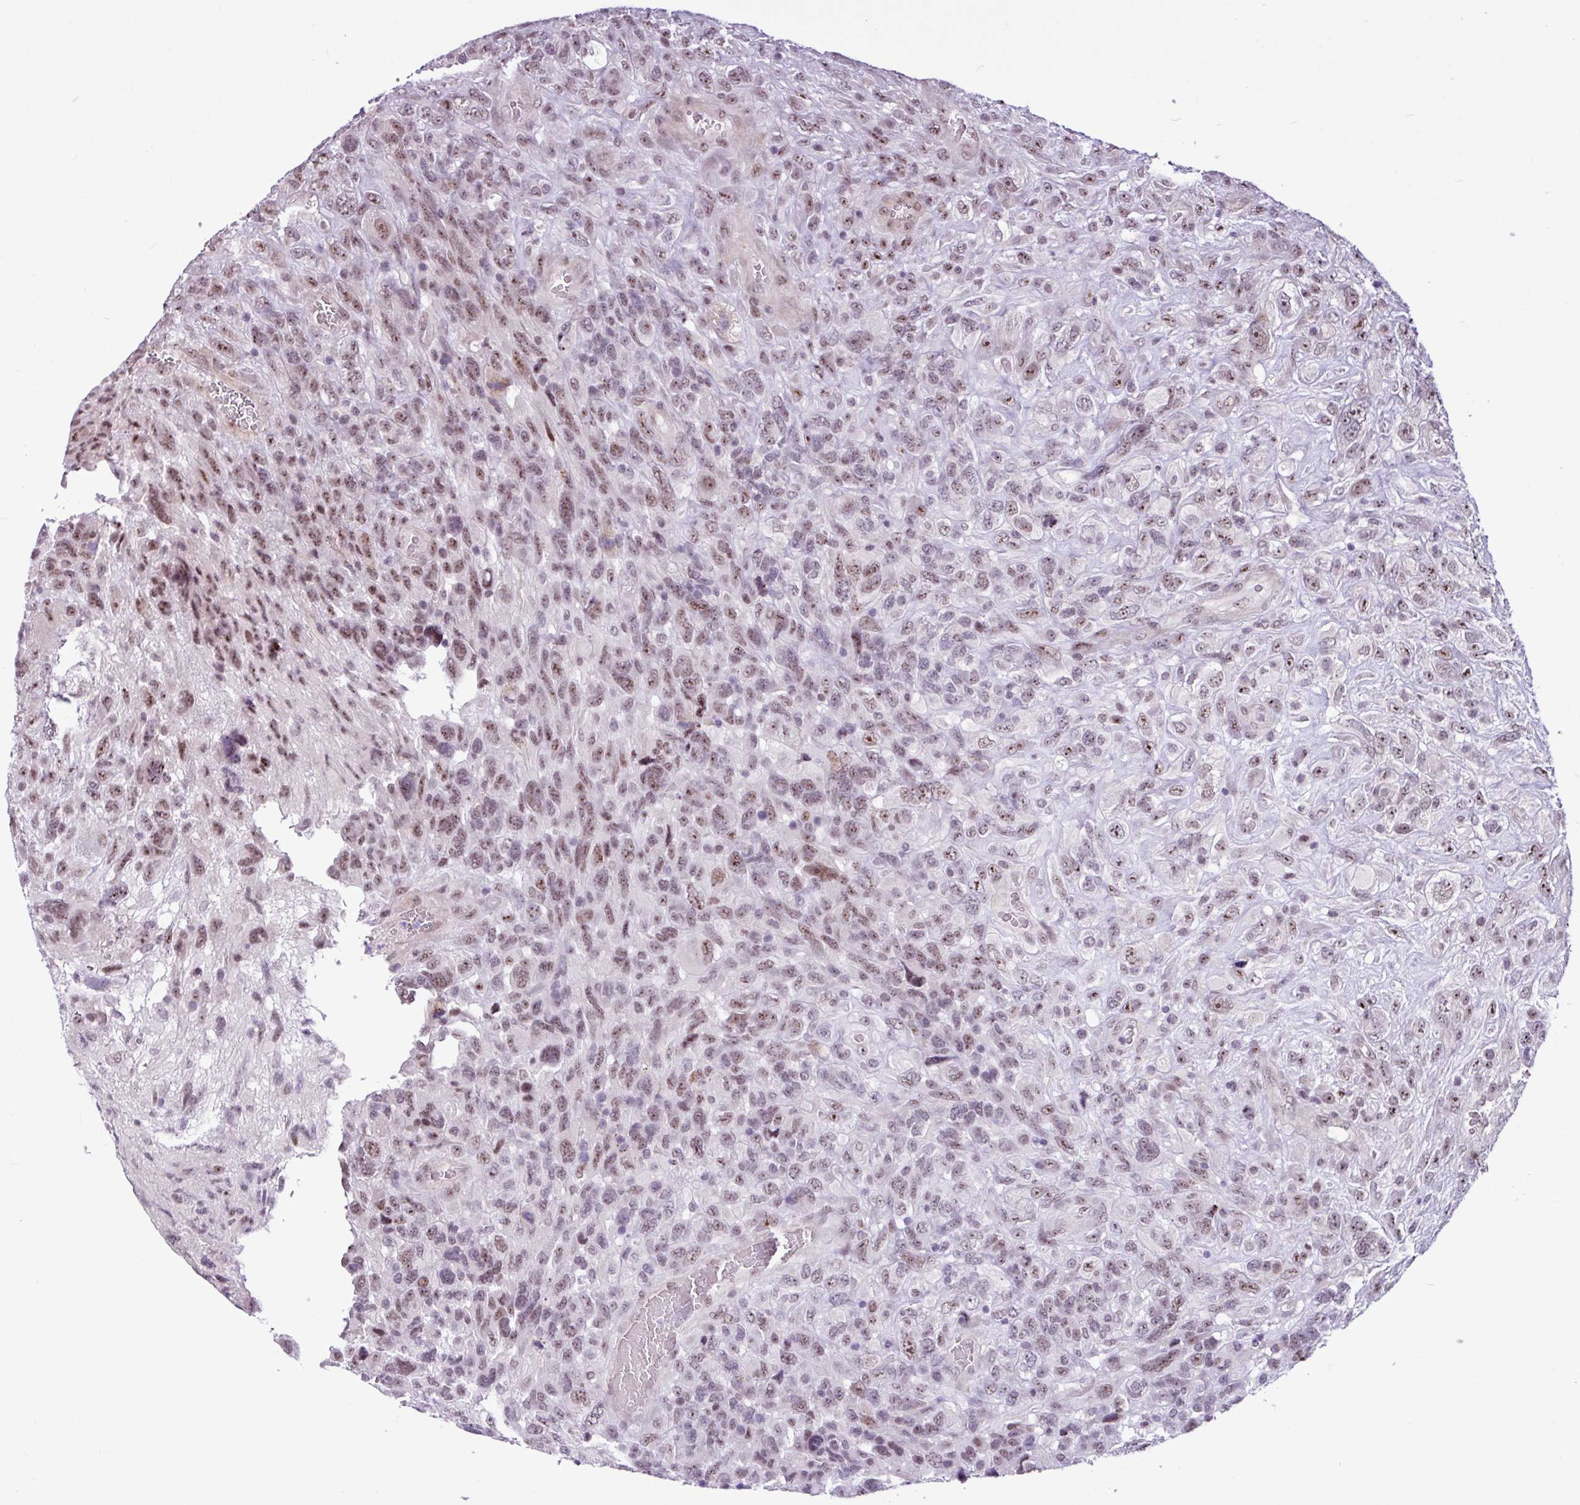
{"staining": {"intensity": "moderate", "quantity": ">75%", "location": "nuclear"}, "tissue": "glioma", "cell_type": "Tumor cells", "image_type": "cancer", "snomed": [{"axis": "morphology", "description": "Glioma, malignant, High grade"}, {"axis": "topography", "description": "Brain"}], "caption": "Immunohistochemistry (IHC) of human high-grade glioma (malignant) demonstrates medium levels of moderate nuclear positivity in about >75% of tumor cells. The protein of interest is shown in brown color, while the nuclei are stained blue.", "gene": "UTP18", "patient": {"sex": "male", "age": 61}}